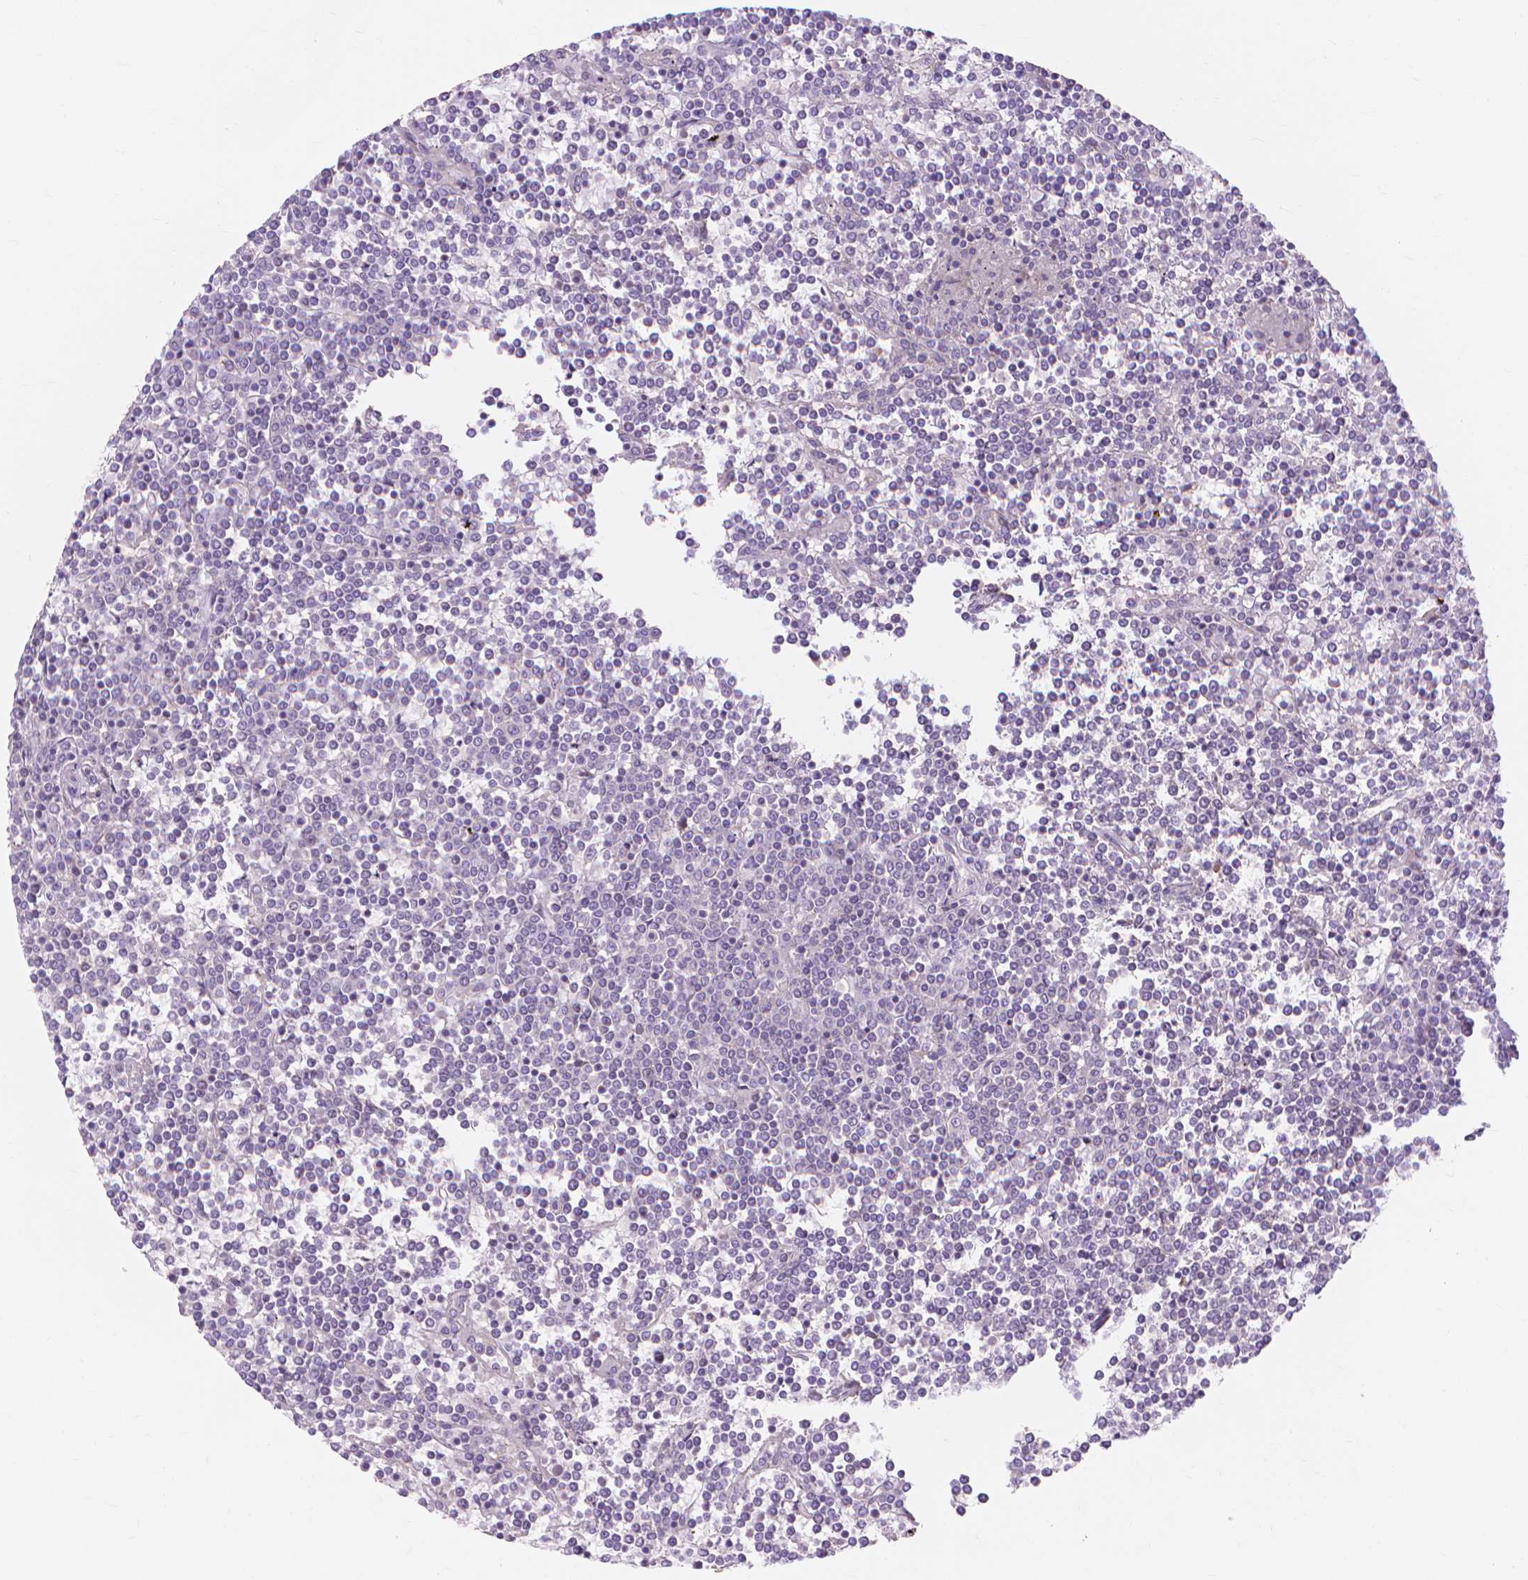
{"staining": {"intensity": "negative", "quantity": "none", "location": "none"}, "tissue": "lymphoma", "cell_type": "Tumor cells", "image_type": "cancer", "snomed": [{"axis": "morphology", "description": "Malignant lymphoma, non-Hodgkin's type, Low grade"}, {"axis": "topography", "description": "Spleen"}], "caption": "Immunohistochemistry (IHC) photomicrograph of human low-grade malignant lymphoma, non-Hodgkin's type stained for a protein (brown), which exhibits no expression in tumor cells.", "gene": "PRDM13", "patient": {"sex": "female", "age": 19}}